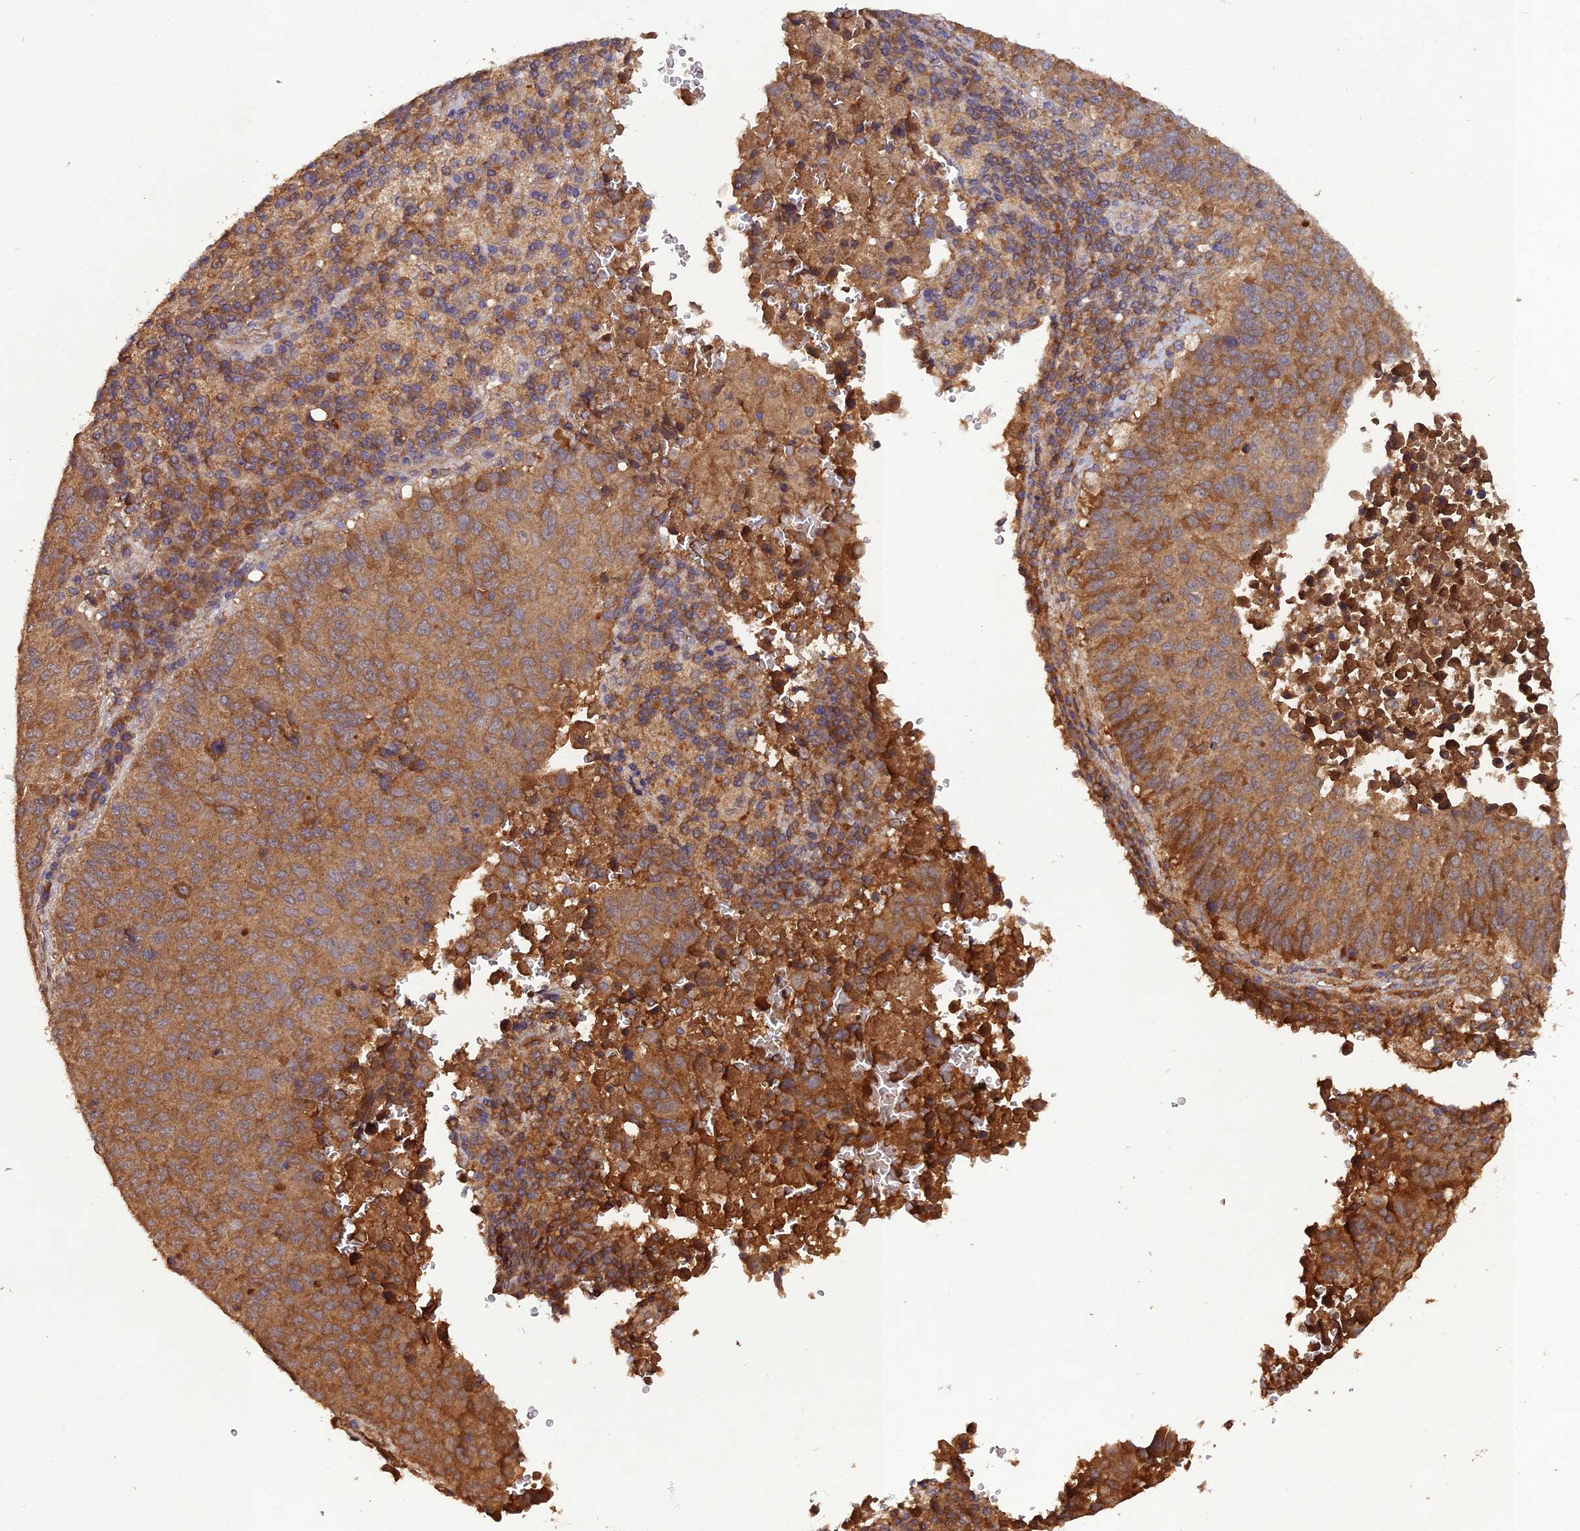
{"staining": {"intensity": "moderate", "quantity": ">75%", "location": "cytoplasmic/membranous"}, "tissue": "lung cancer", "cell_type": "Tumor cells", "image_type": "cancer", "snomed": [{"axis": "morphology", "description": "Squamous cell carcinoma, NOS"}, {"axis": "topography", "description": "Lung"}], "caption": "Tumor cells exhibit medium levels of moderate cytoplasmic/membranous staining in about >75% of cells in human lung squamous cell carcinoma.", "gene": "TMEM258", "patient": {"sex": "male", "age": 73}}